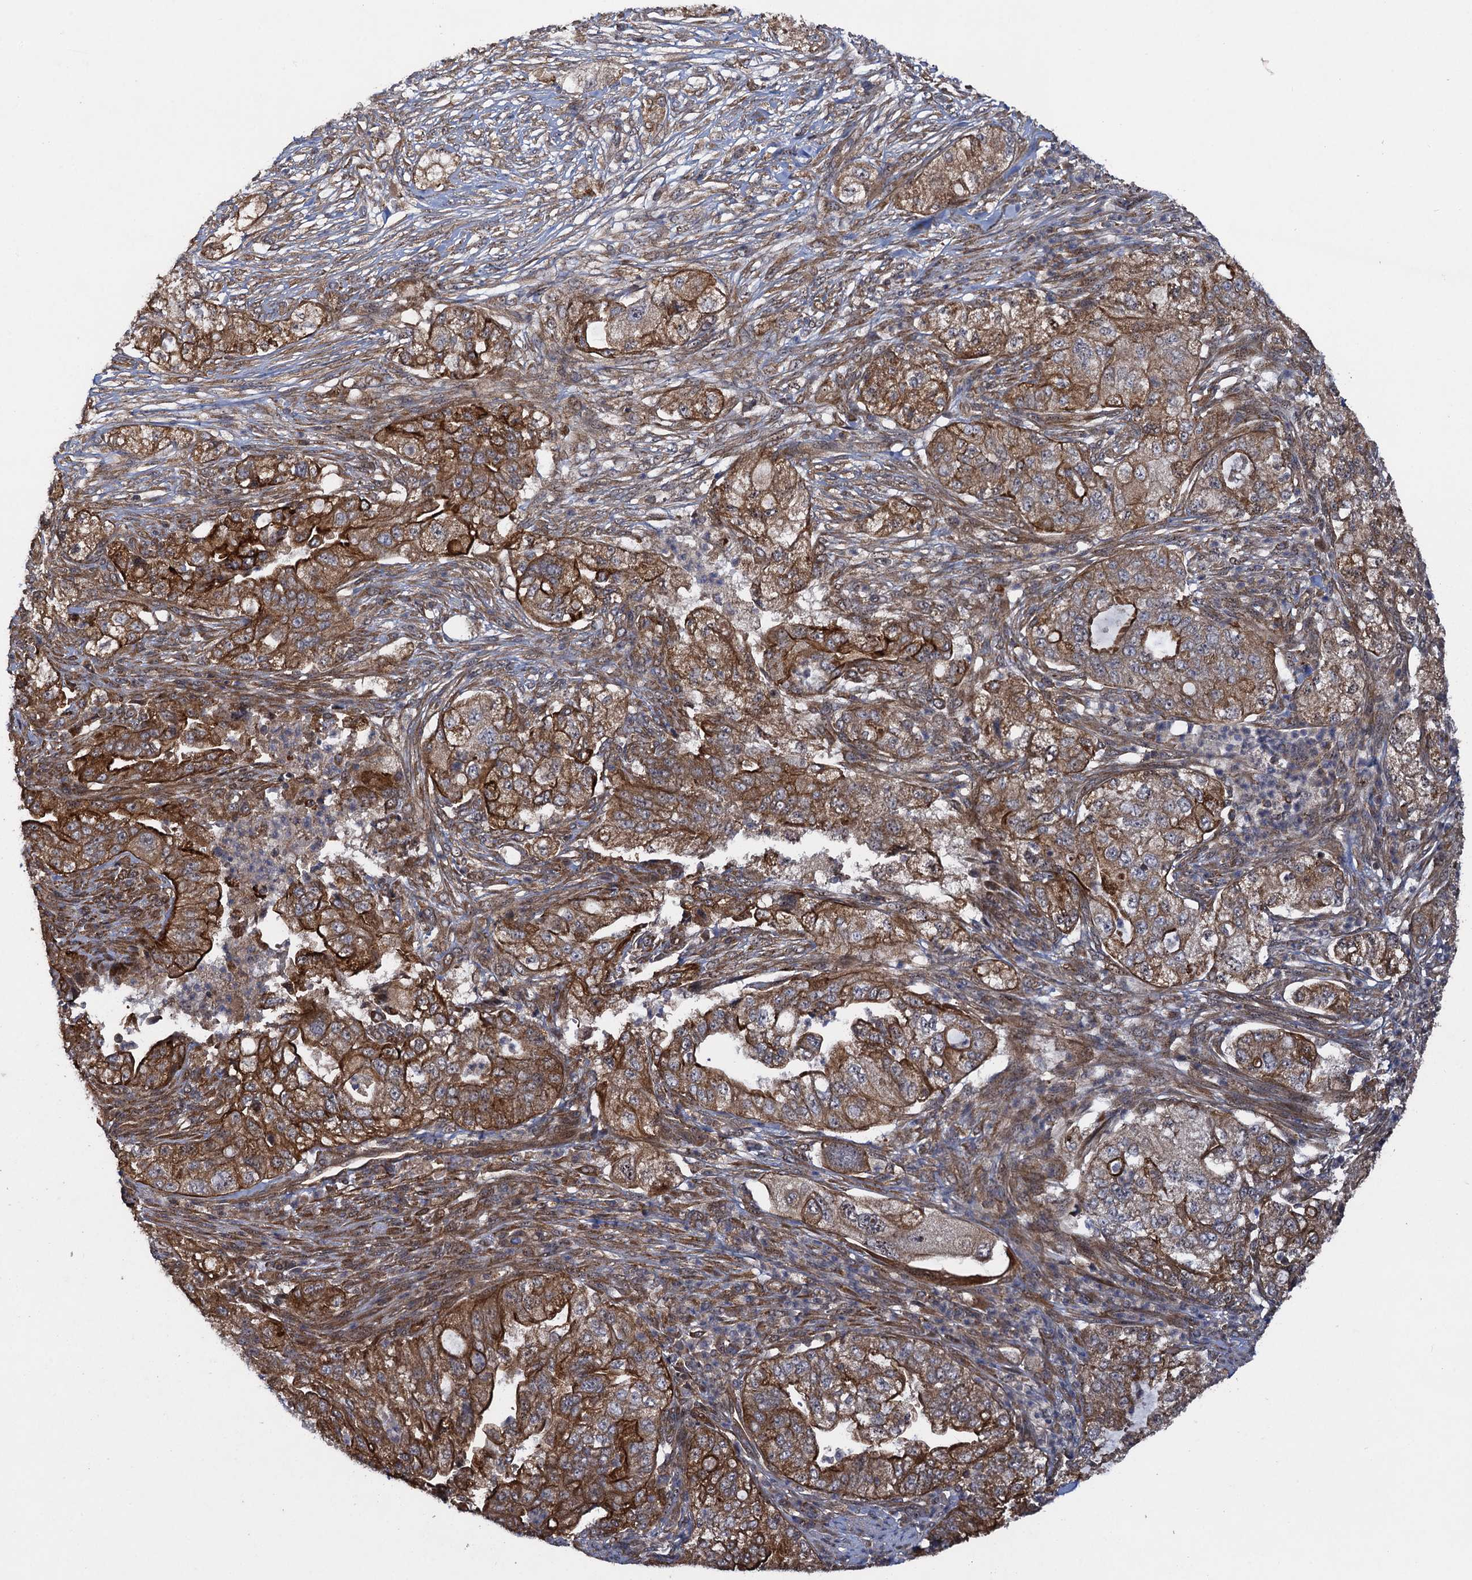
{"staining": {"intensity": "strong", "quantity": ">75%", "location": "cytoplasmic/membranous"}, "tissue": "pancreatic cancer", "cell_type": "Tumor cells", "image_type": "cancer", "snomed": [{"axis": "morphology", "description": "Adenocarcinoma, NOS"}, {"axis": "topography", "description": "Pancreas"}], "caption": "Immunohistochemical staining of adenocarcinoma (pancreatic) exhibits high levels of strong cytoplasmic/membranous positivity in approximately >75% of tumor cells.", "gene": "HAUS1", "patient": {"sex": "female", "age": 78}}